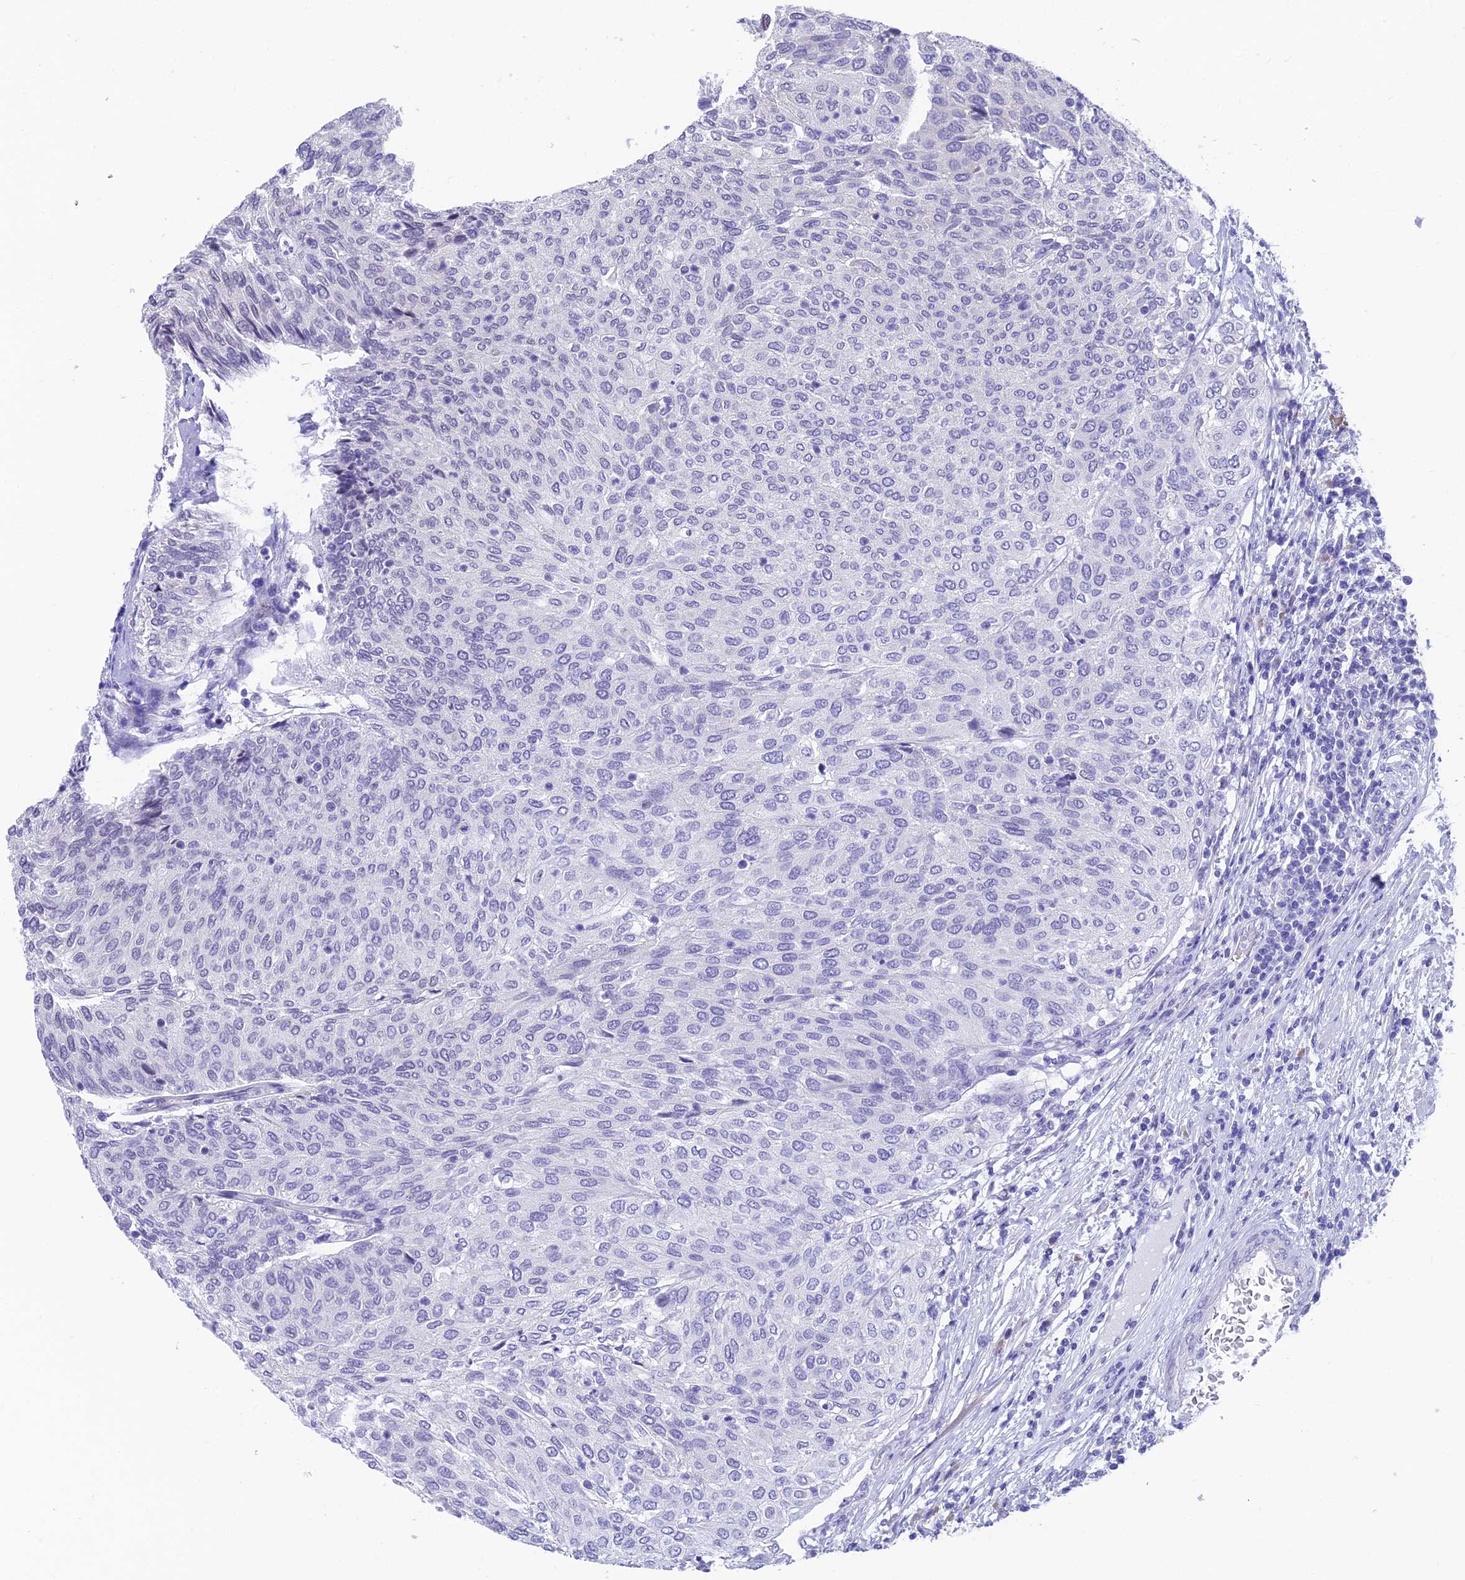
{"staining": {"intensity": "negative", "quantity": "none", "location": "none"}, "tissue": "urothelial cancer", "cell_type": "Tumor cells", "image_type": "cancer", "snomed": [{"axis": "morphology", "description": "Urothelial carcinoma, Low grade"}, {"axis": "topography", "description": "Urinary bladder"}], "caption": "Protein analysis of urothelial carcinoma (low-grade) displays no significant staining in tumor cells.", "gene": "KIAA1191", "patient": {"sex": "female", "age": 79}}